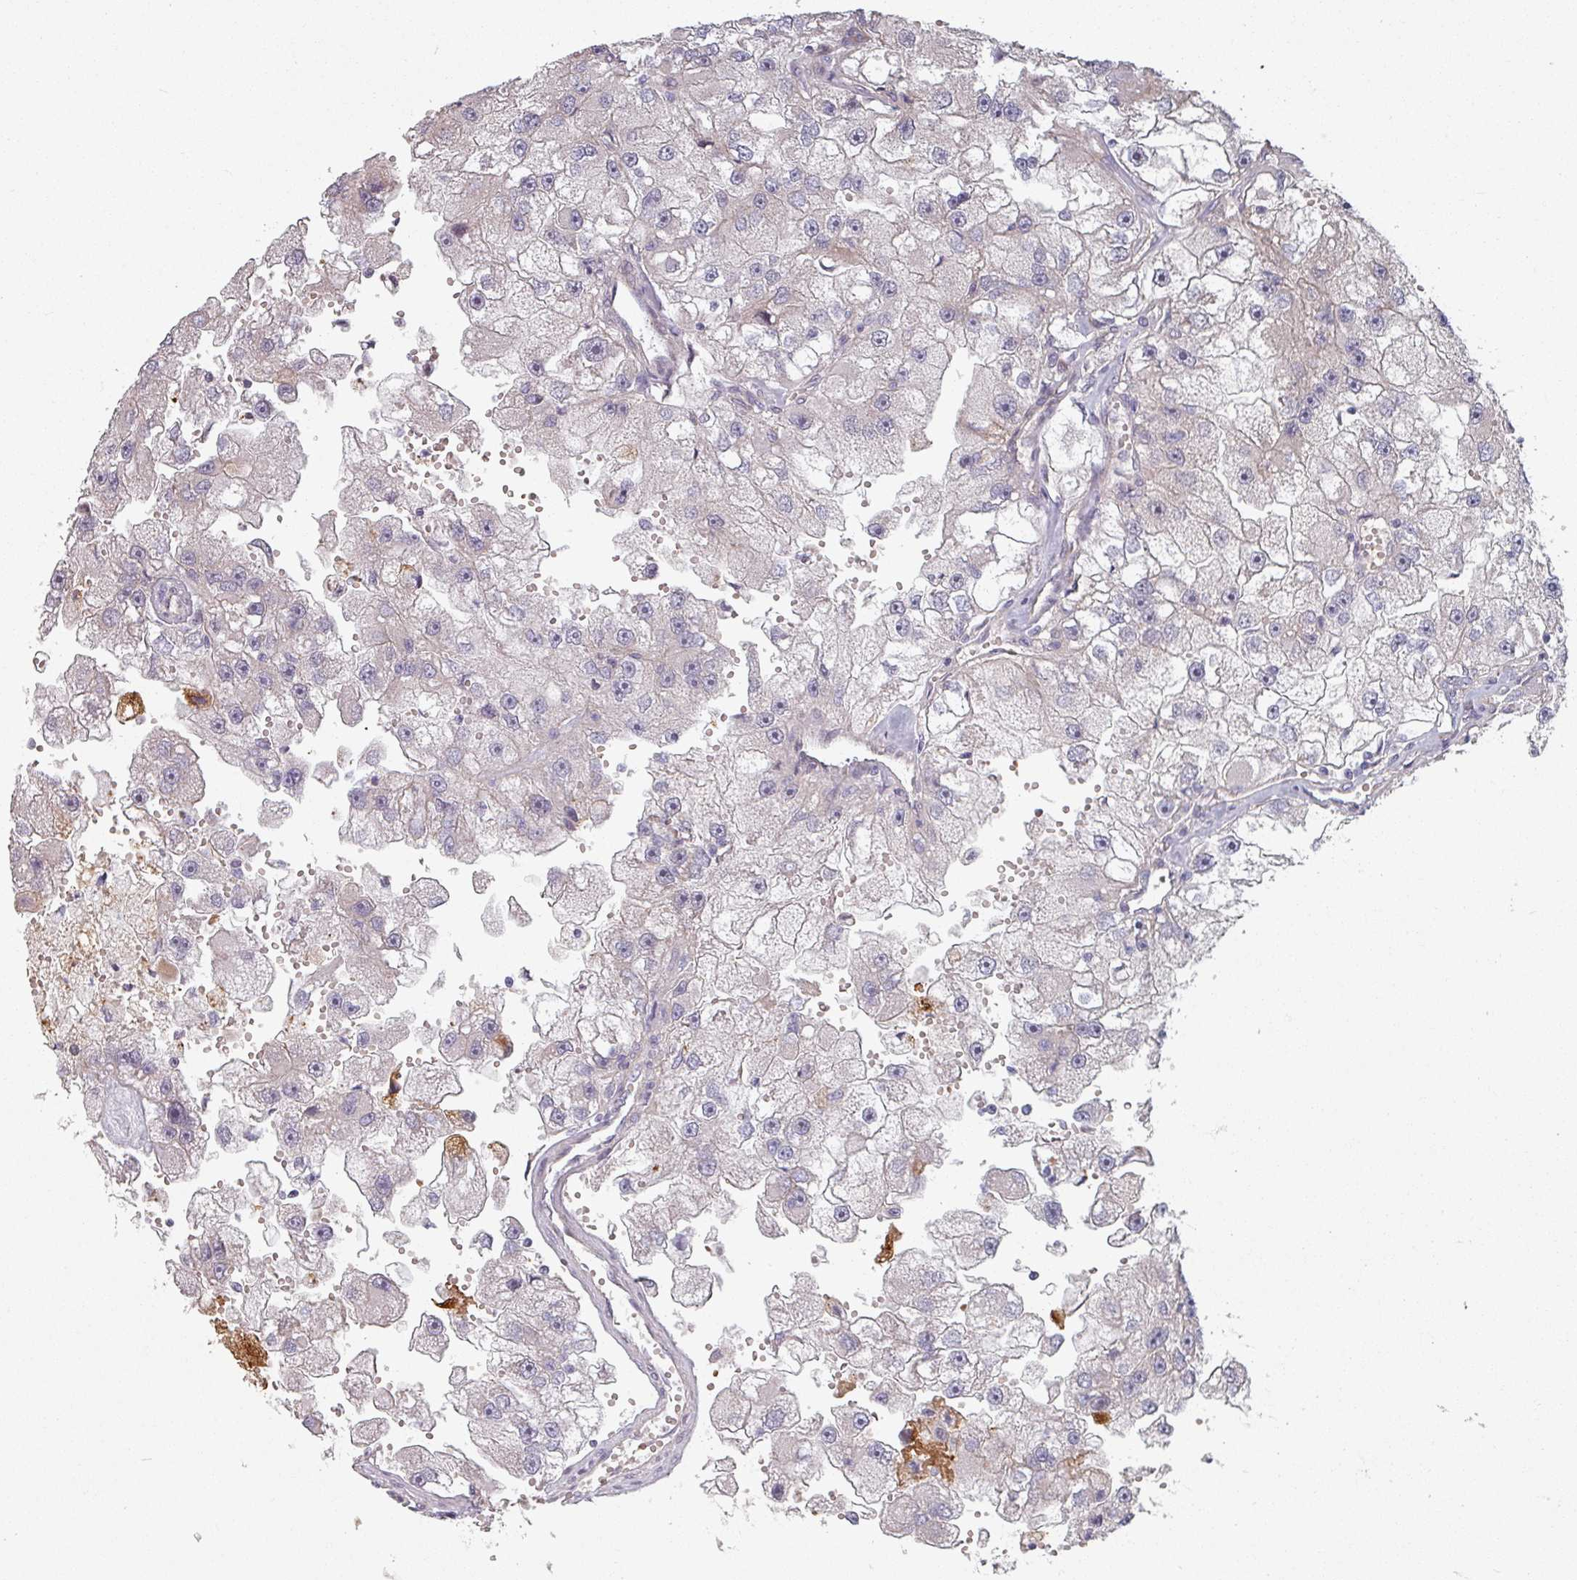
{"staining": {"intensity": "negative", "quantity": "none", "location": "none"}, "tissue": "renal cancer", "cell_type": "Tumor cells", "image_type": "cancer", "snomed": [{"axis": "morphology", "description": "Adenocarcinoma, NOS"}, {"axis": "topography", "description": "Kidney"}], "caption": "A histopathology image of human renal cancer (adenocarcinoma) is negative for staining in tumor cells.", "gene": "C4BPB", "patient": {"sex": "male", "age": 63}}